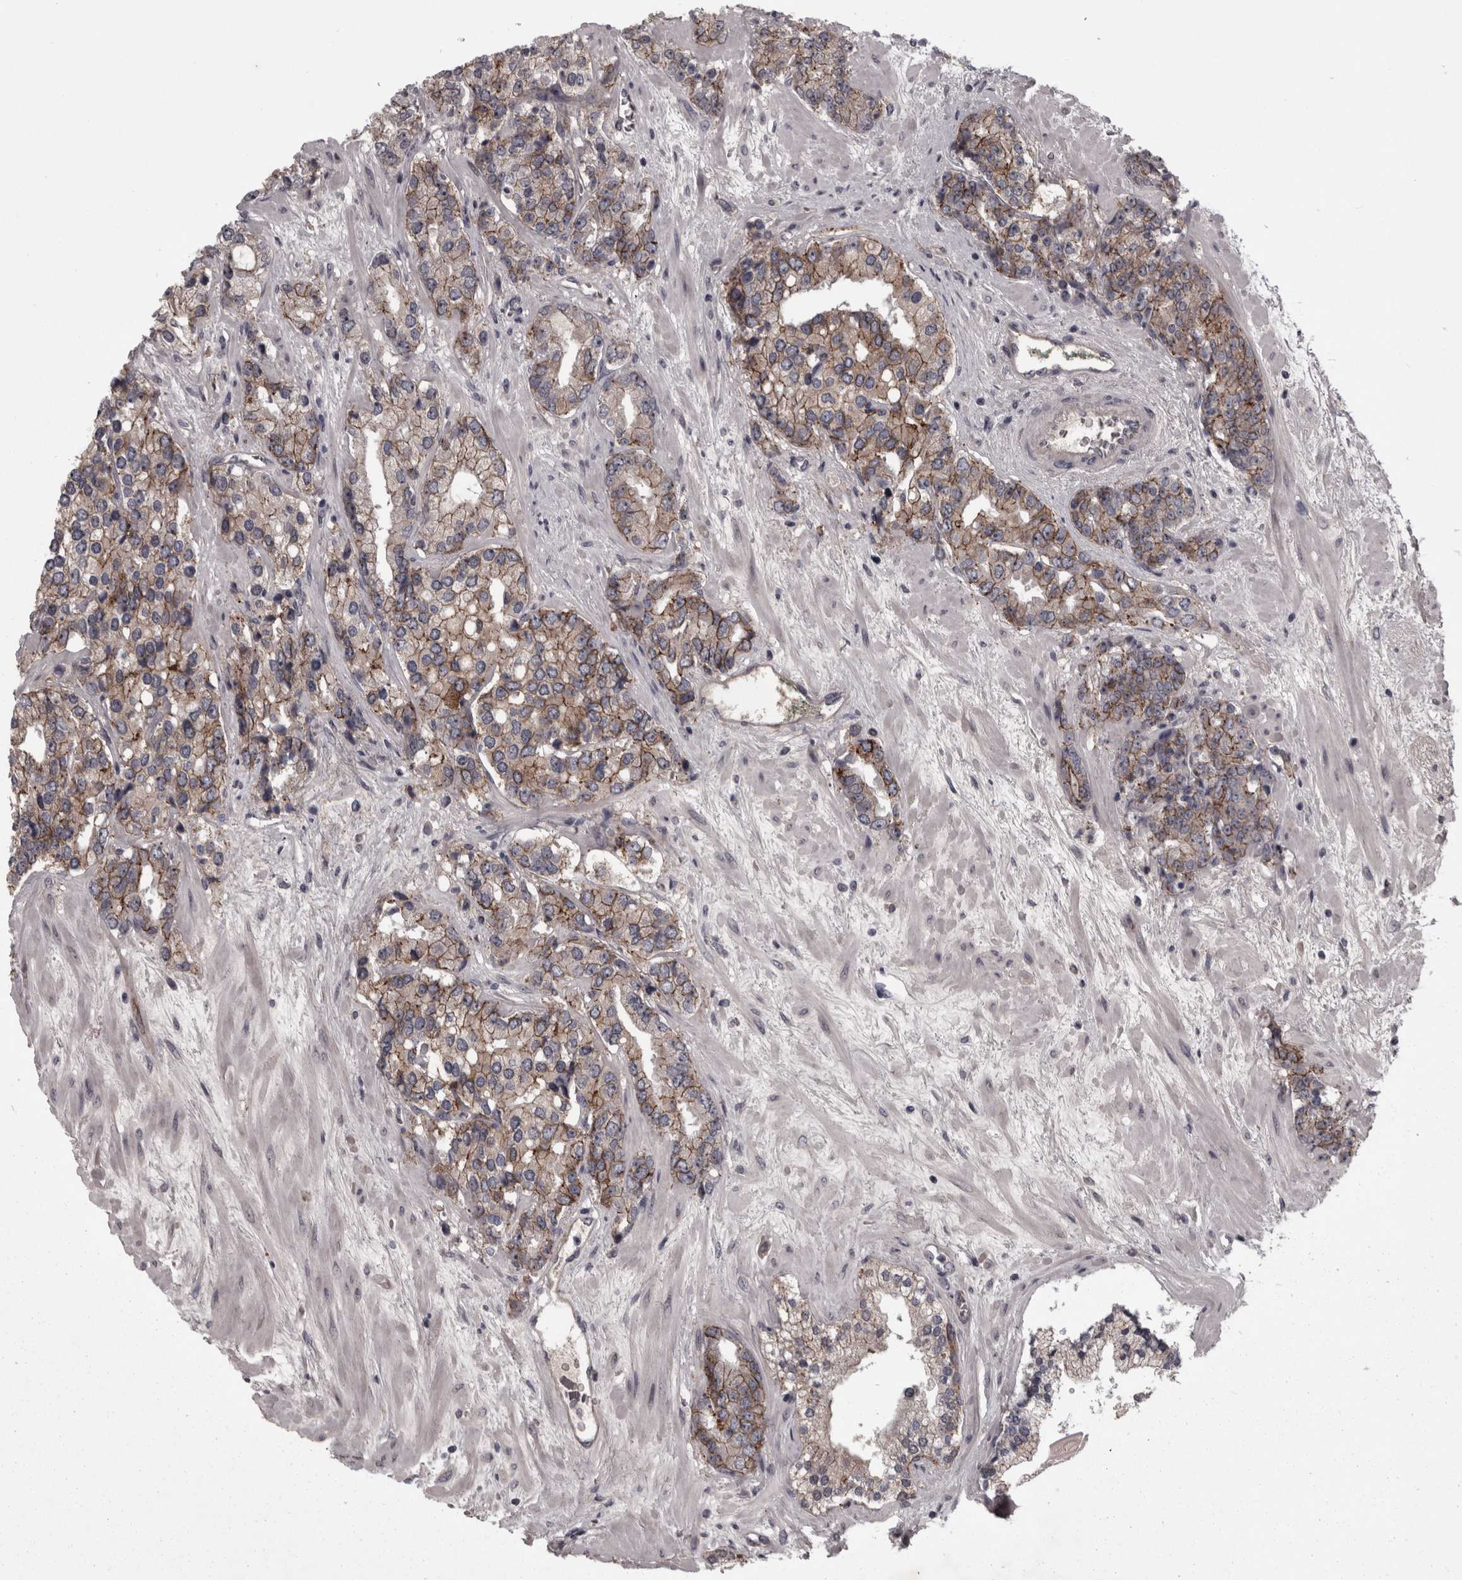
{"staining": {"intensity": "weak", "quantity": "25%-75%", "location": "cytoplasmic/membranous"}, "tissue": "prostate cancer", "cell_type": "Tumor cells", "image_type": "cancer", "snomed": [{"axis": "morphology", "description": "Adenocarcinoma, High grade"}, {"axis": "topography", "description": "Prostate"}], "caption": "Brown immunohistochemical staining in prostate adenocarcinoma (high-grade) shows weak cytoplasmic/membranous expression in about 25%-75% of tumor cells.", "gene": "PCDH17", "patient": {"sex": "male", "age": 71}}